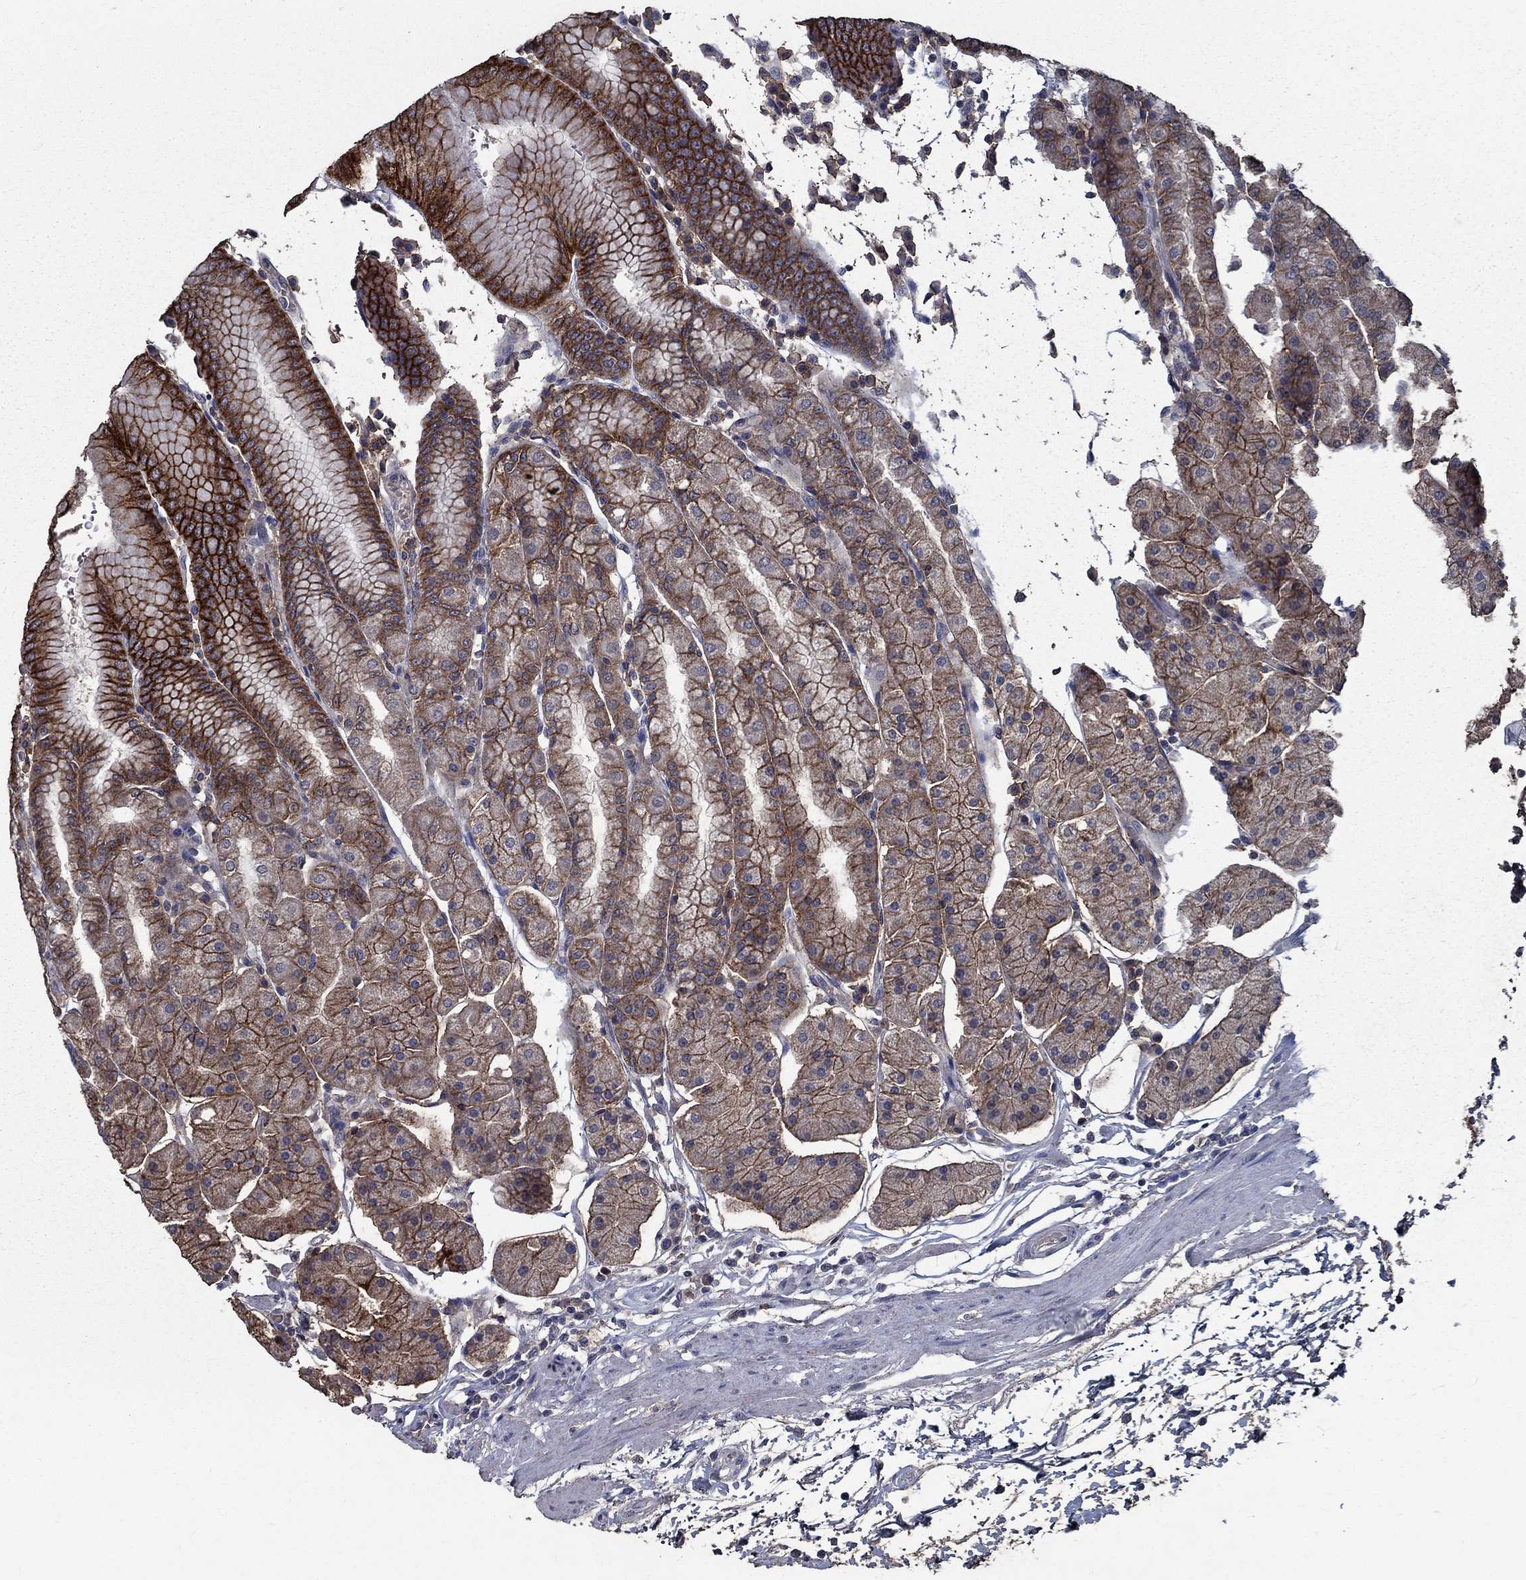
{"staining": {"intensity": "strong", "quantity": "25%-75%", "location": "cytoplasmic/membranous"}, "tissue": "stomach", "cell_type": "Glandular cells", "image_type": "normal", "snomed": [{"axis": "morphology", "description": "Normal tissue, NOS"}, {"axis": "topography", "description": "Stomach"}], "caption": "Glandular cells reveal high levels of strong cytoplasmic/membranous positivity in approximately 25%-75% of cells in unremarkable stomach. The protein is stained brown, and the nuclei are stained in blue (DAB IHC with brightfield microscopy, high magnification).", "gene": "SLC44A1", "patient": {"sex": "male", "age": 54}}